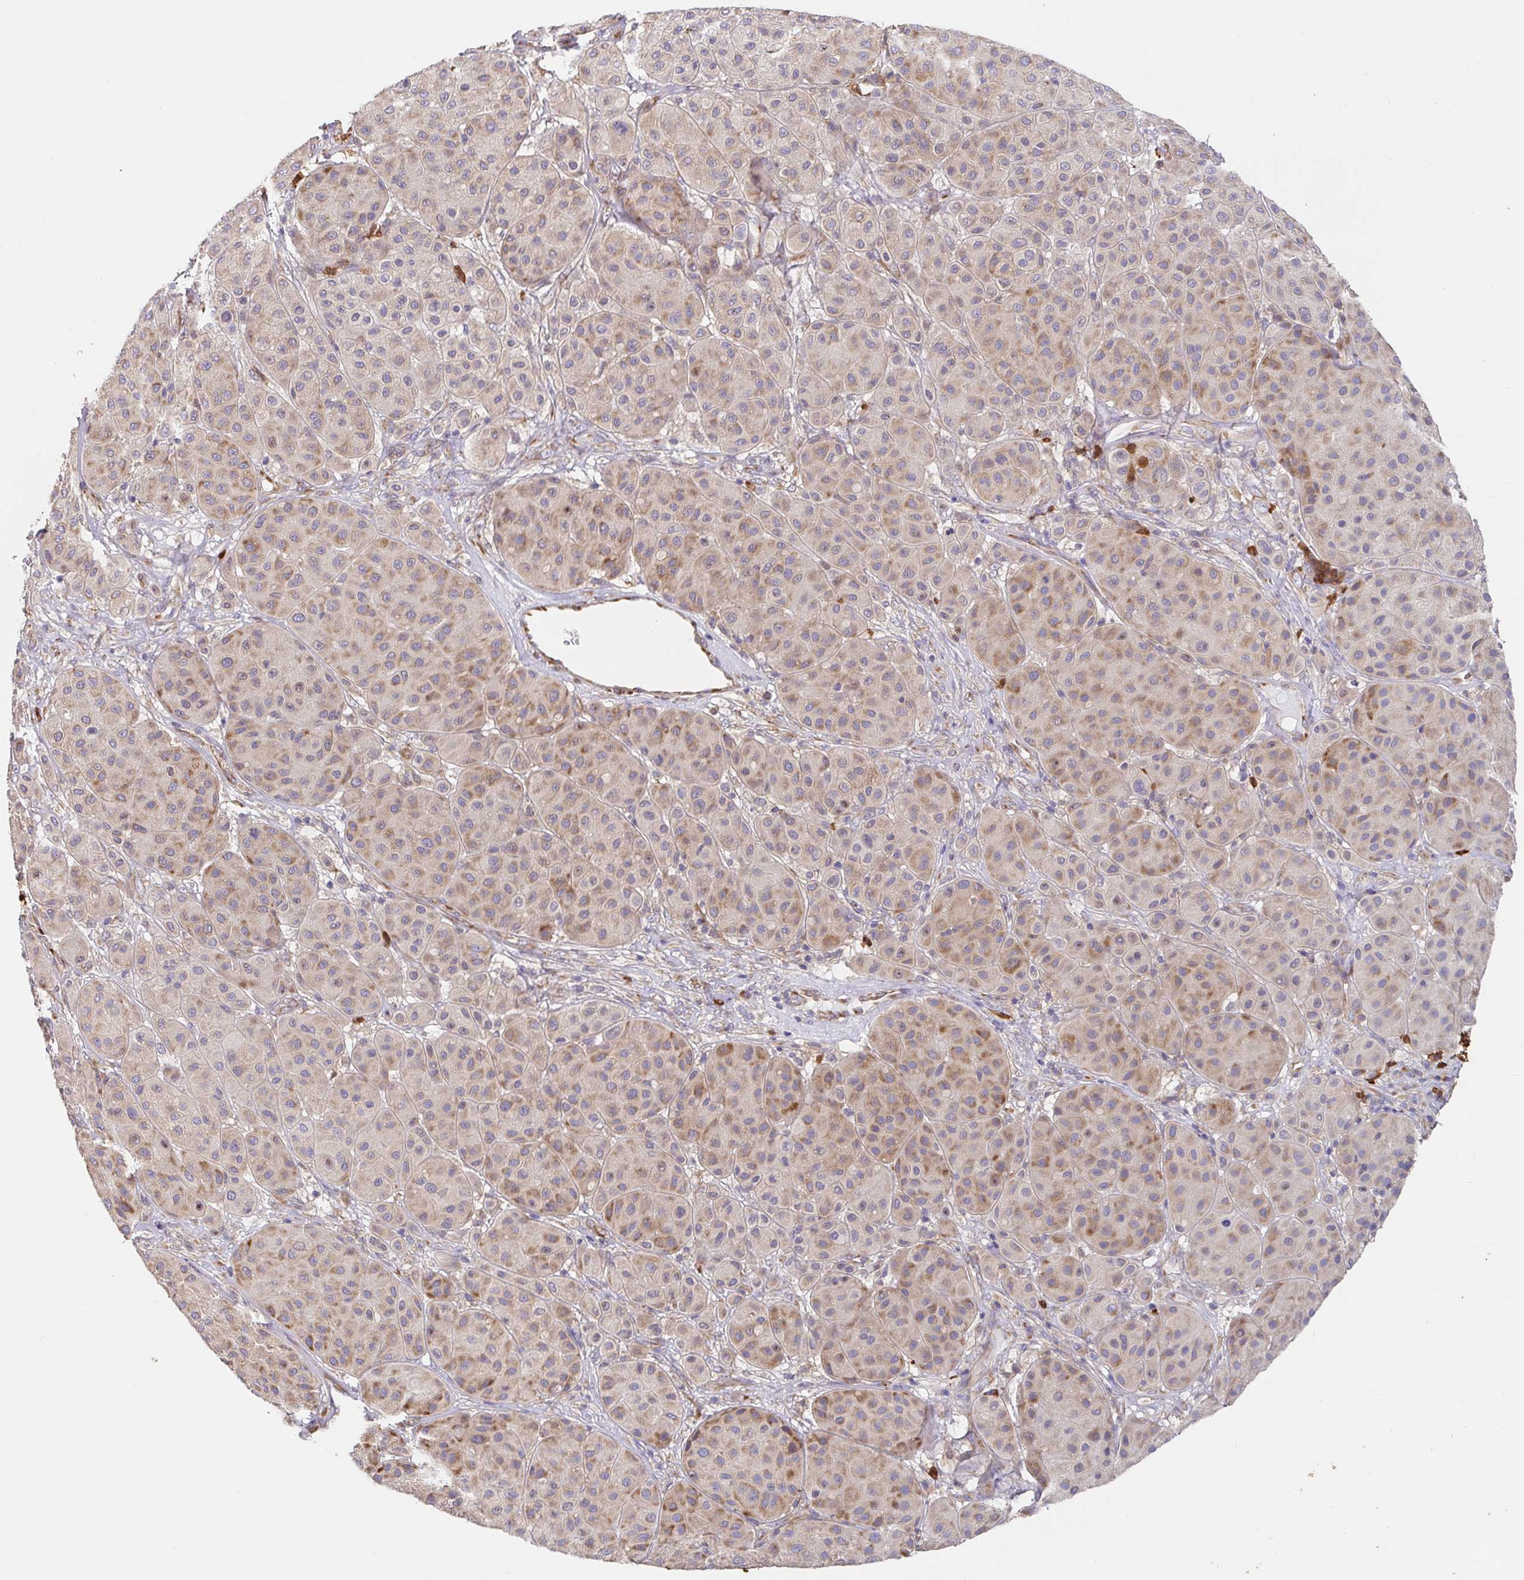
{"staining": {"intensity": "weak", "quantity": ">75%", "location": "cytoplasmic/membranous"}, "tissue": "melanoma", "cell_type": "Tumor cells", "image_type": "cancer", "snomed": [{"axis": "morphology", "description": "Malignant melanoma, Metastatic site"}, {"axis": "topography", "description": "Smooth muscle"}], "caption": "An immunohistochemistry photomicrograph of tumor tissue is shown. Protein staining in brown labels weak cytoplasmic/membranous positivity in malignant melanoma (metastatic site) within tumor cells. The protein of interest is shown in brown color, while the nuclei are stained blue.", "gene": "PDPK1", "patient": {"sex": "male", "age": 41}}